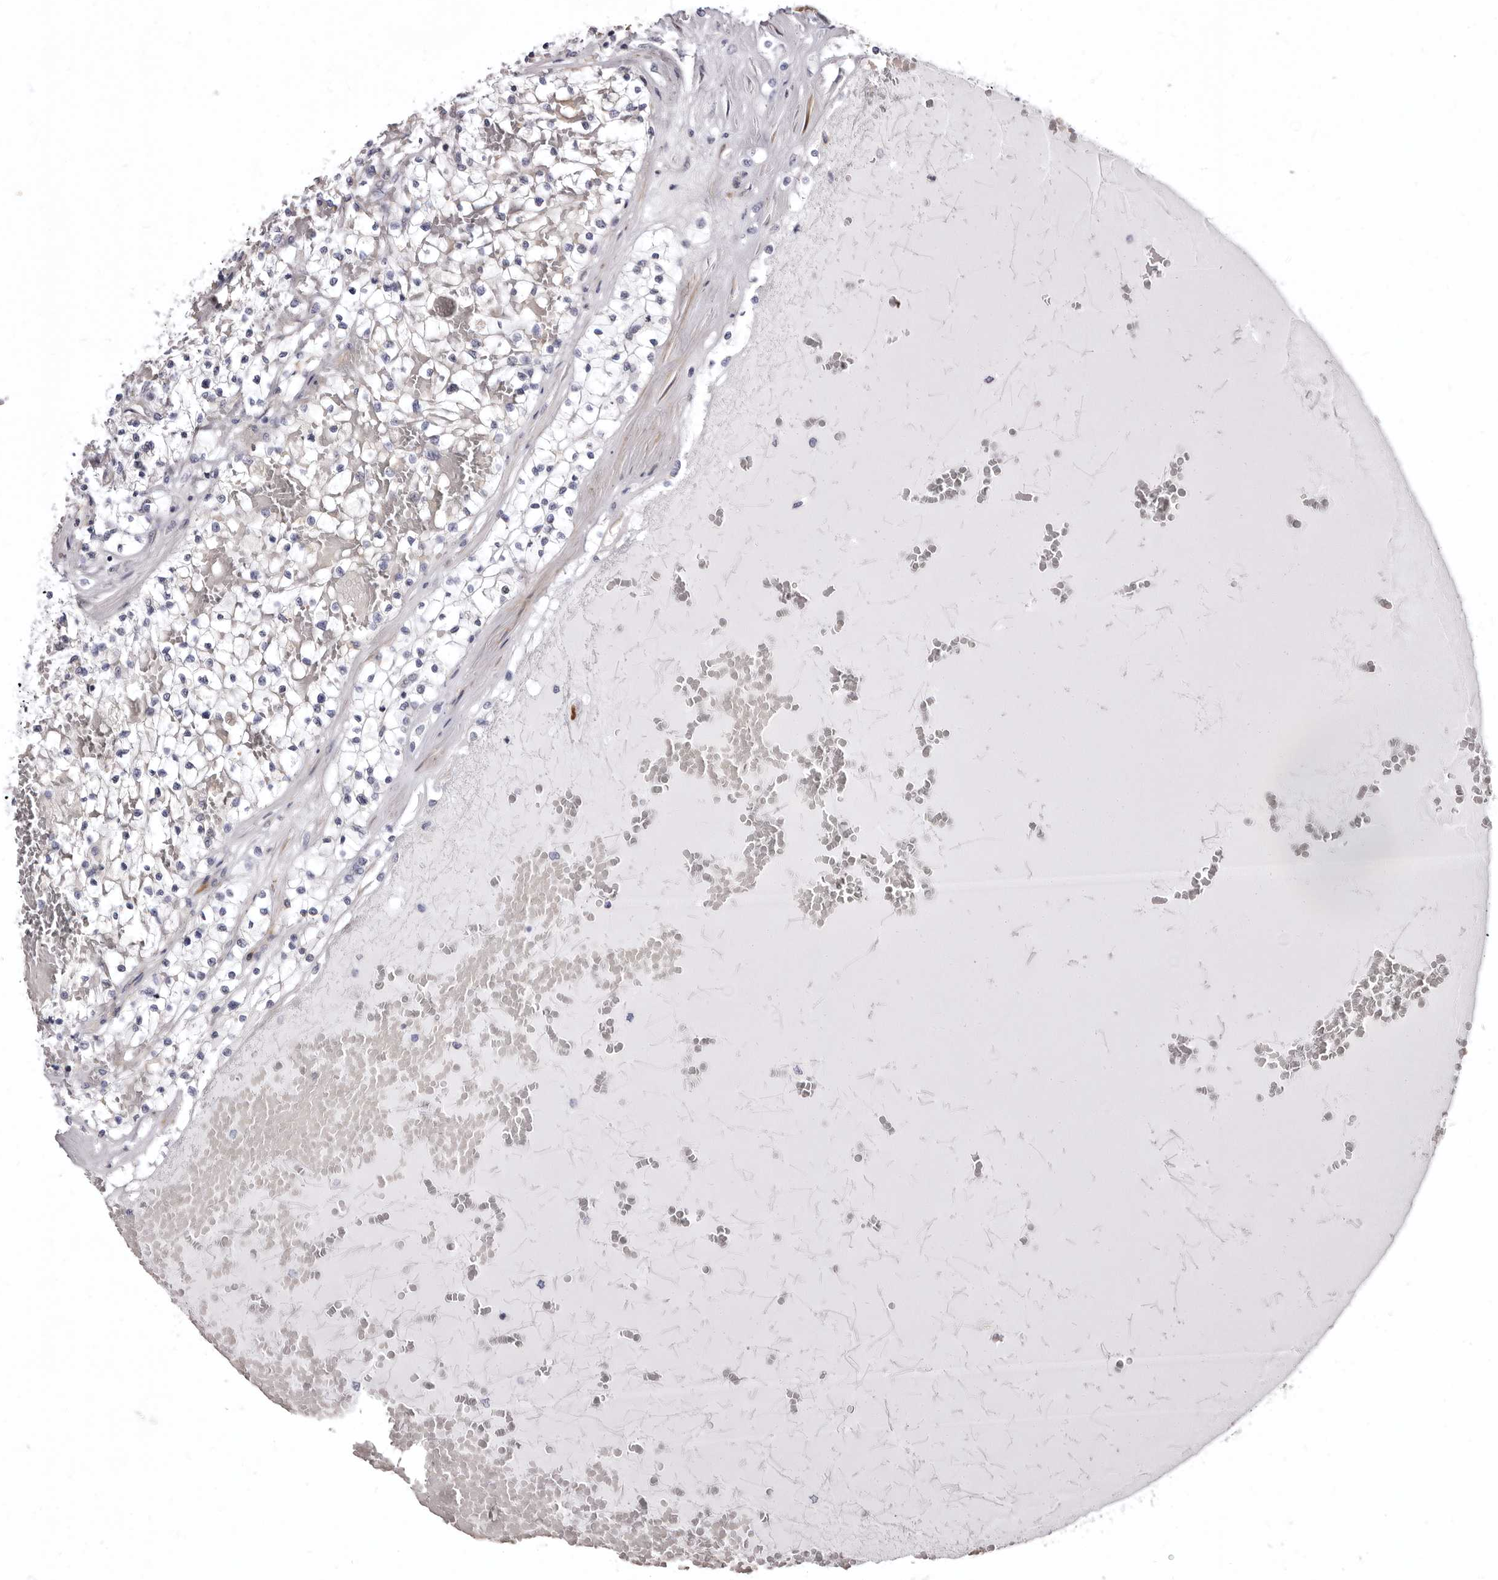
{"staining": {"intensity": "negative", "quantity": "none", "location": "none"}, "tissue": "renal cancer", "cell_type": "Tumor cells", "image_type": "cancer", "snomed": [{"axis": "morphology", "description": "Normal tissue, NOS"}, {"axis": "morphology", "description": "Adenocarcinoma, NOS"}, {"axis": "topography", "description": "Kidney"}], "caption": "Tumor cells are negative for brown protein staining in renal adenocarcinoma. (IHC, brightfield microscopy, high magnification).", "gene": "AIDA", "patient": {"sex": "male", "age": 68}}